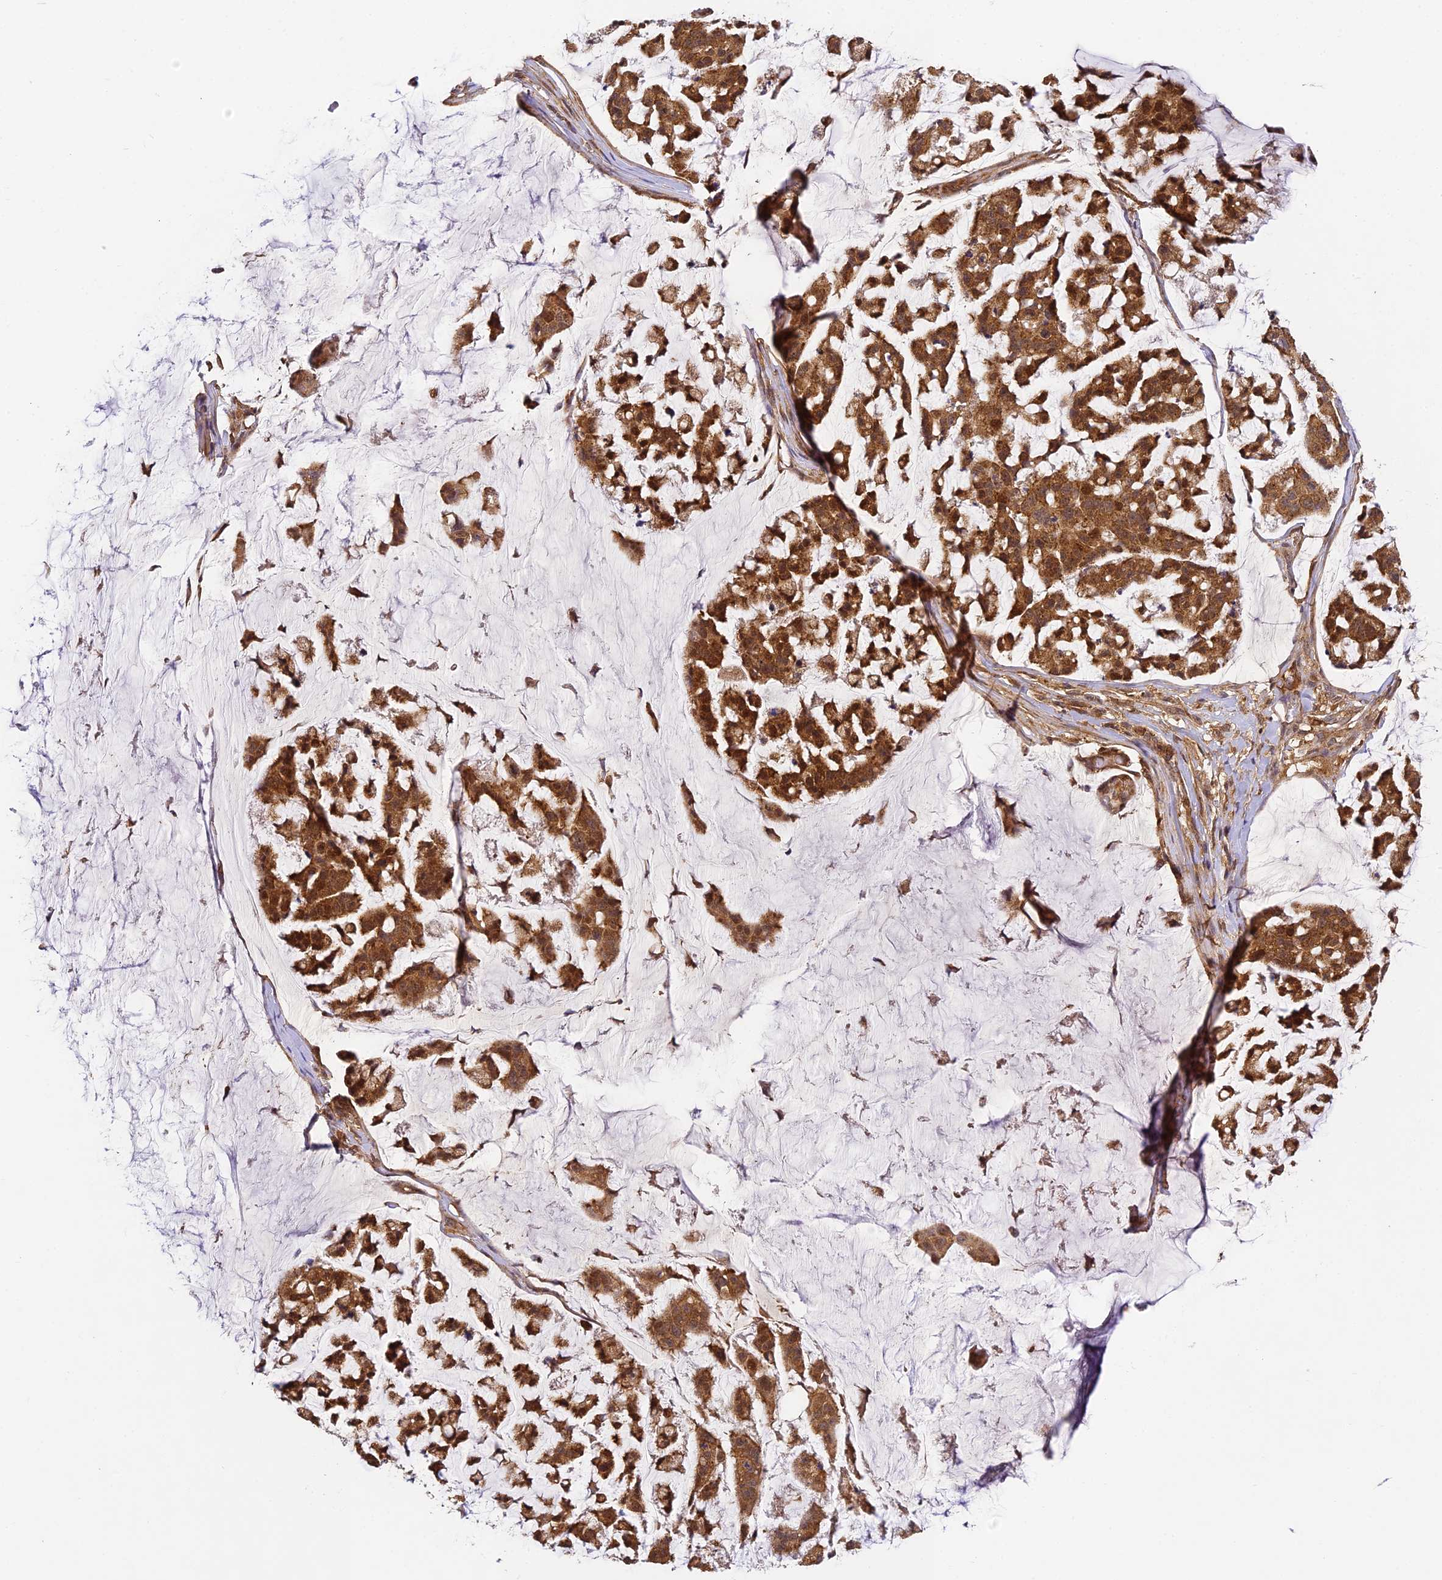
{"staining": {"intensity": "moderate", "quantity": ">75%", "location": "cytoplasmic/membranous,nuclear"}, "tissue": "stomach cancer", "cell_type": "Tumor cells", "image_type": "cancer", "snomed": [{"axis": "morphology", "description": "Adenocarcinoma, NOS"}, {"axis": "topography", "description": "Stomach, lower"}], "caption": "Moderate cytoplasmic/membranous and nuclear staining for a protein is present in approximately >75% of tumor cells of stomach cancer using immunohistochemistry (IHC).", "gene": "ZNF443", "patient": {"sex": "male", "age": 67}}